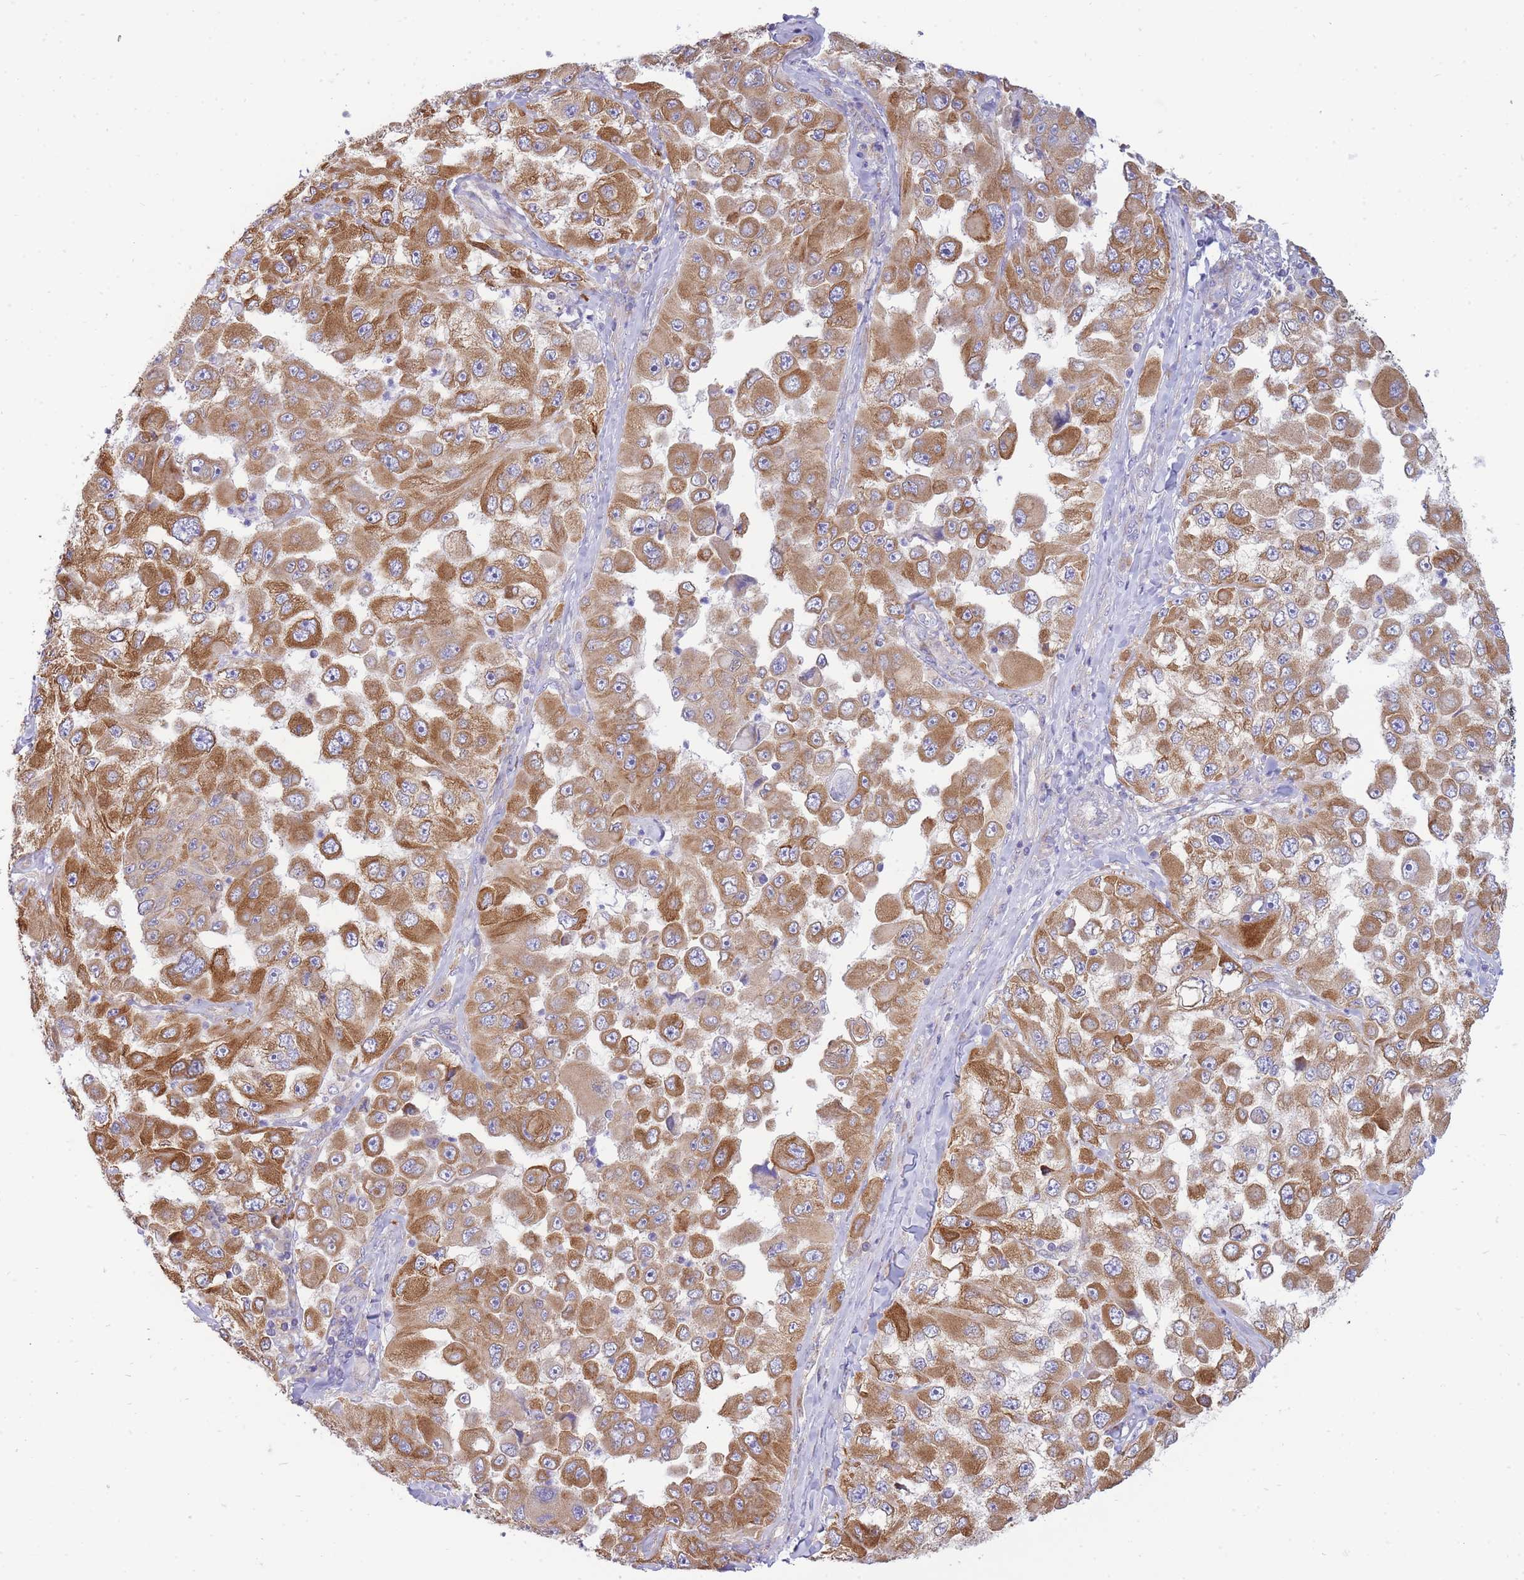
{"staining": {"intensity": "moderate", "quantity": ">75%", "location": "cytoplasmic/membranous"}, "tissue": "melanoma", "cell_type": "Tumor cells", "image_type": "cancer", "snomed": [{"axis": "morphology", "description": "Malignant melanoma, Metastatic site"}, {"axis": "topography", "description": "Lymph node"}], "caption": "Immunohistochemistry micrograph of neoplastic tissue: malignant melanoma (metastatic site) stained using immunohistochemistry (IHC) demonstrates medium levels of moderate protein expression localized specifically in the cytoplasmic/membranous of tumor cells, appearing as a cytoplasmic/membranous brown color.", "gene": "SH2B2", "patient": {"sex": "male", "age": 62}}